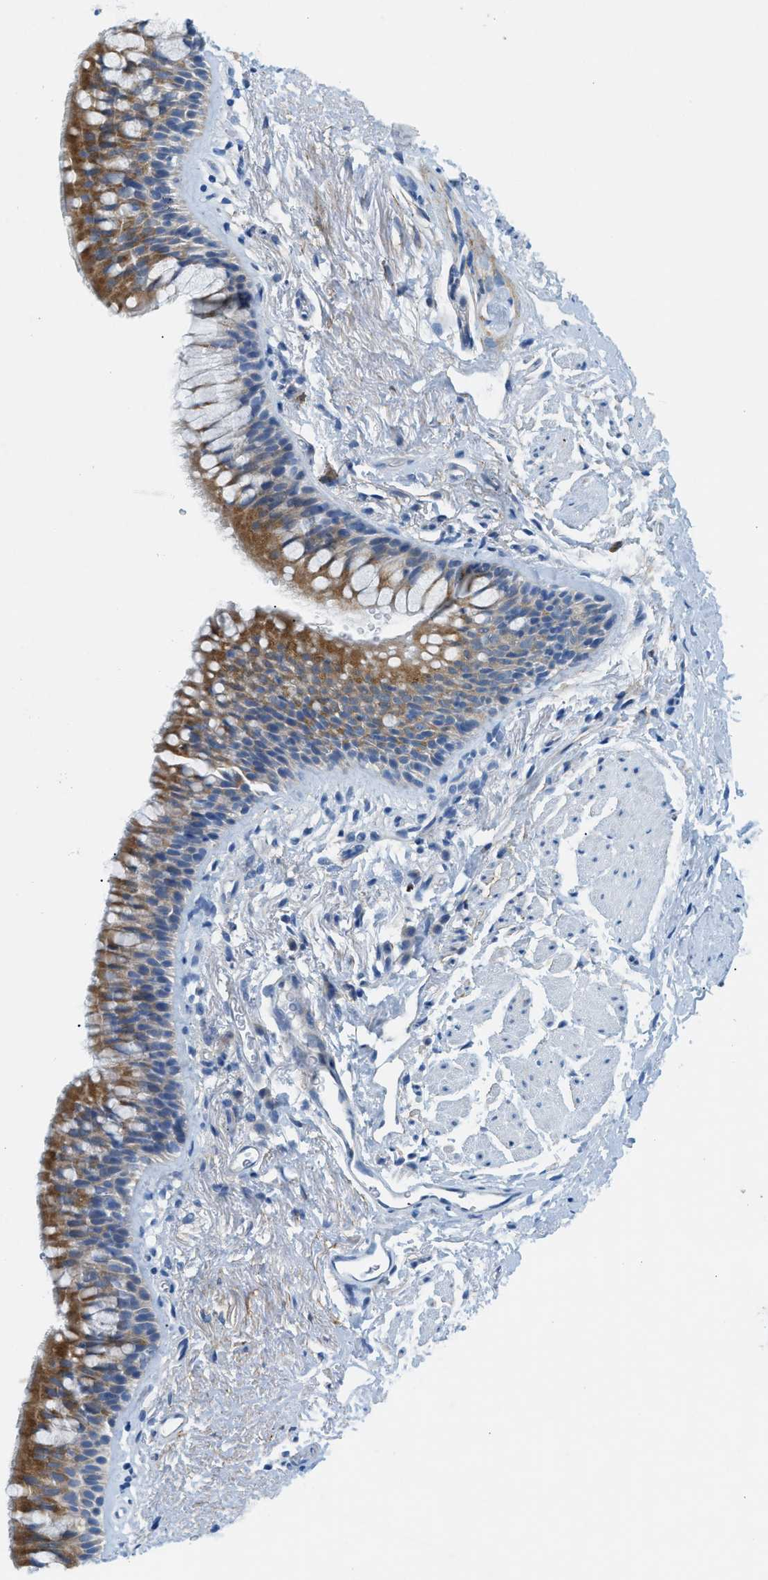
{"staining": {"intensity": "negative", "quantity": "none", "location": "none"}, "tissue": "adipose tissue", "cell_type": "Adipocytes", "image_type": "normal", "snomed": [{"axis": "morphology", "description": "Normal tissue, NOS"}, {"axis": "topography", "description": "Cartilage tissue"}, {"axis": "topography", "description": "Bronchus"}], "caption": "Immunohistochemistry (IHC) histopathology image of benign adipose tissue: human adipose tissue stained with DAB reveals no significant protein expression in adipocytes.", "gene": "ZDHHC13", "patient": {"sex": "female", "age": 53}}